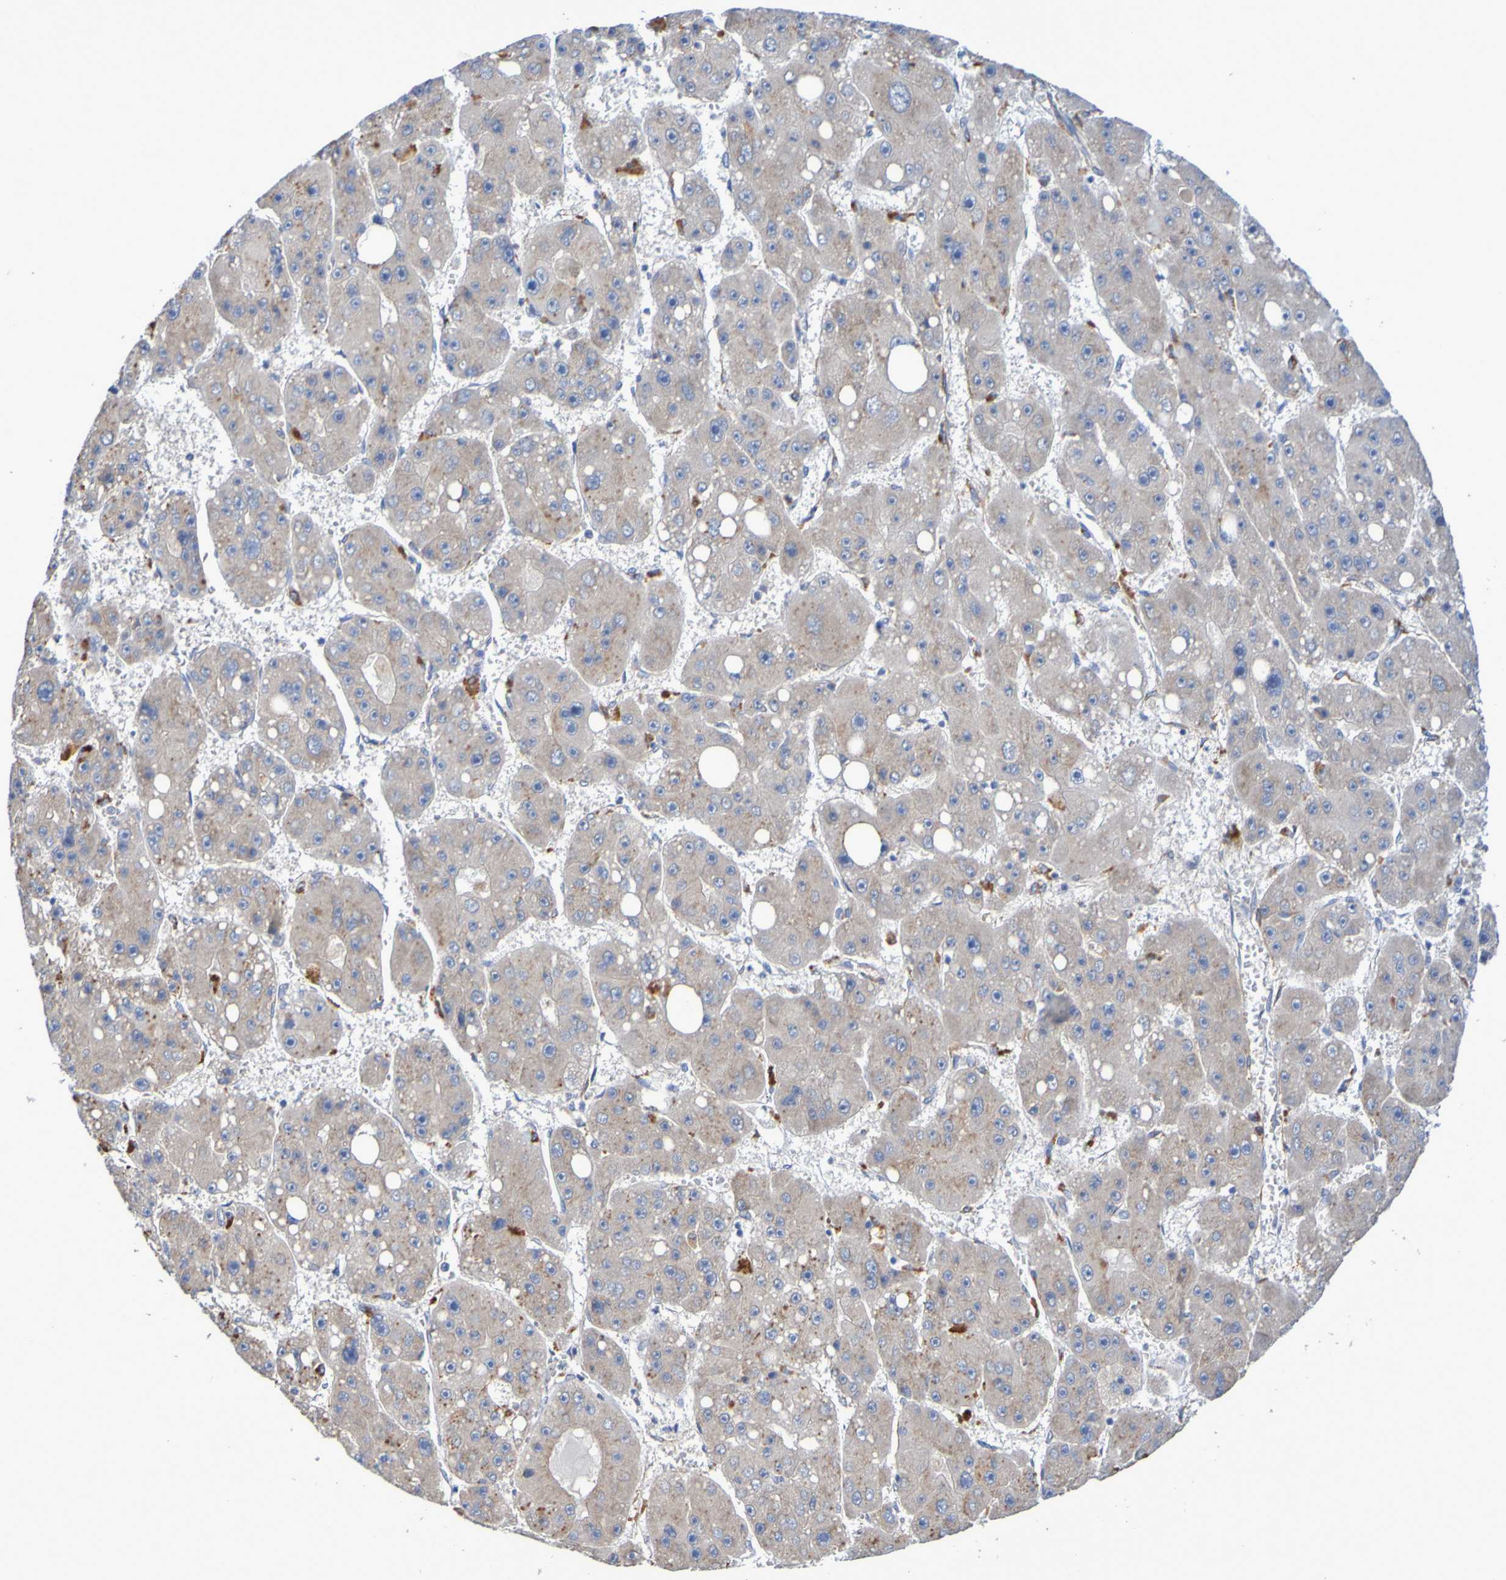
{"staining": {"intensity": "weak", "quantity": ">75%", "location": "cytoplasmic/membranous"}, "tissue": "liver cancer", "cell_type": "Tumor cells", "image_type": "cancer", "snomed": [{"axis": "morphology", "description": "Carcinoma, Hepatocellular, NOS"}, {"axis": "topography", "description": "Liver"}], "caption": "Liver cancer stained with a protein marker reveals weak staining in tumor cells.", "gene": "SRPRB", "patient": {"sex": "female", "age": 61}}